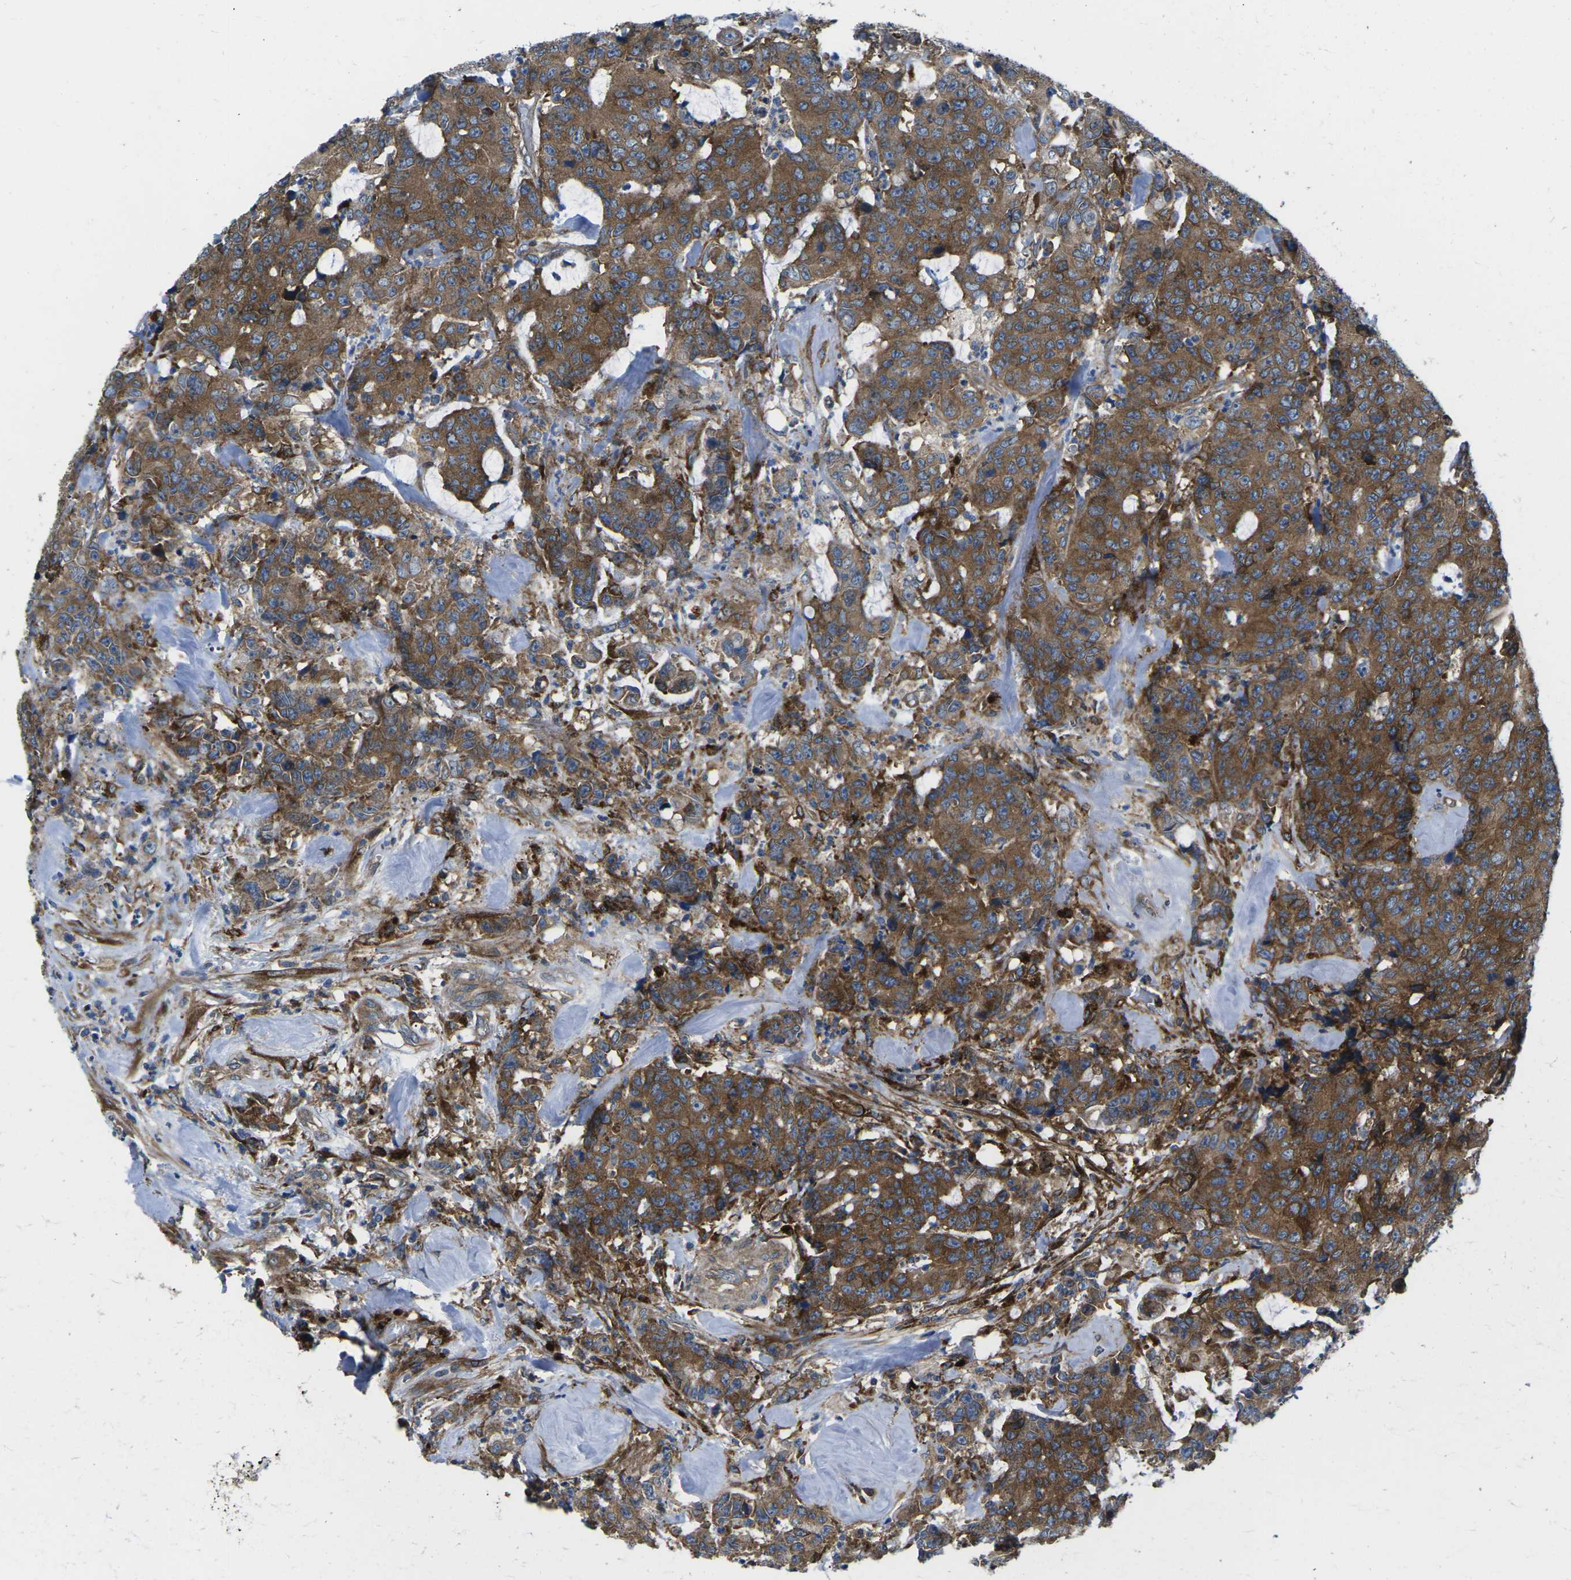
{"staining": {"intensity": "strong", "quantity": ">75%", "location": "cytoplasmic/membranous"}, "tissue": "colorectal cancer", "cell_type": "Tumor cells", "image_type": "cancer", "snomed": [{"axis": "morphology", "description": "Adenocarcinoma, NOS"}, {"axis": "topography", "description": "Colon"}], "caption": "Immunohistochemical staining of adenocarcinoma (colorectal) displays high levels of strong cytoplasmic/membranous expression in approximately >75% of tumor cells.", "gene": "DLG1", "patient": {"sex": "female", "age": 86}}